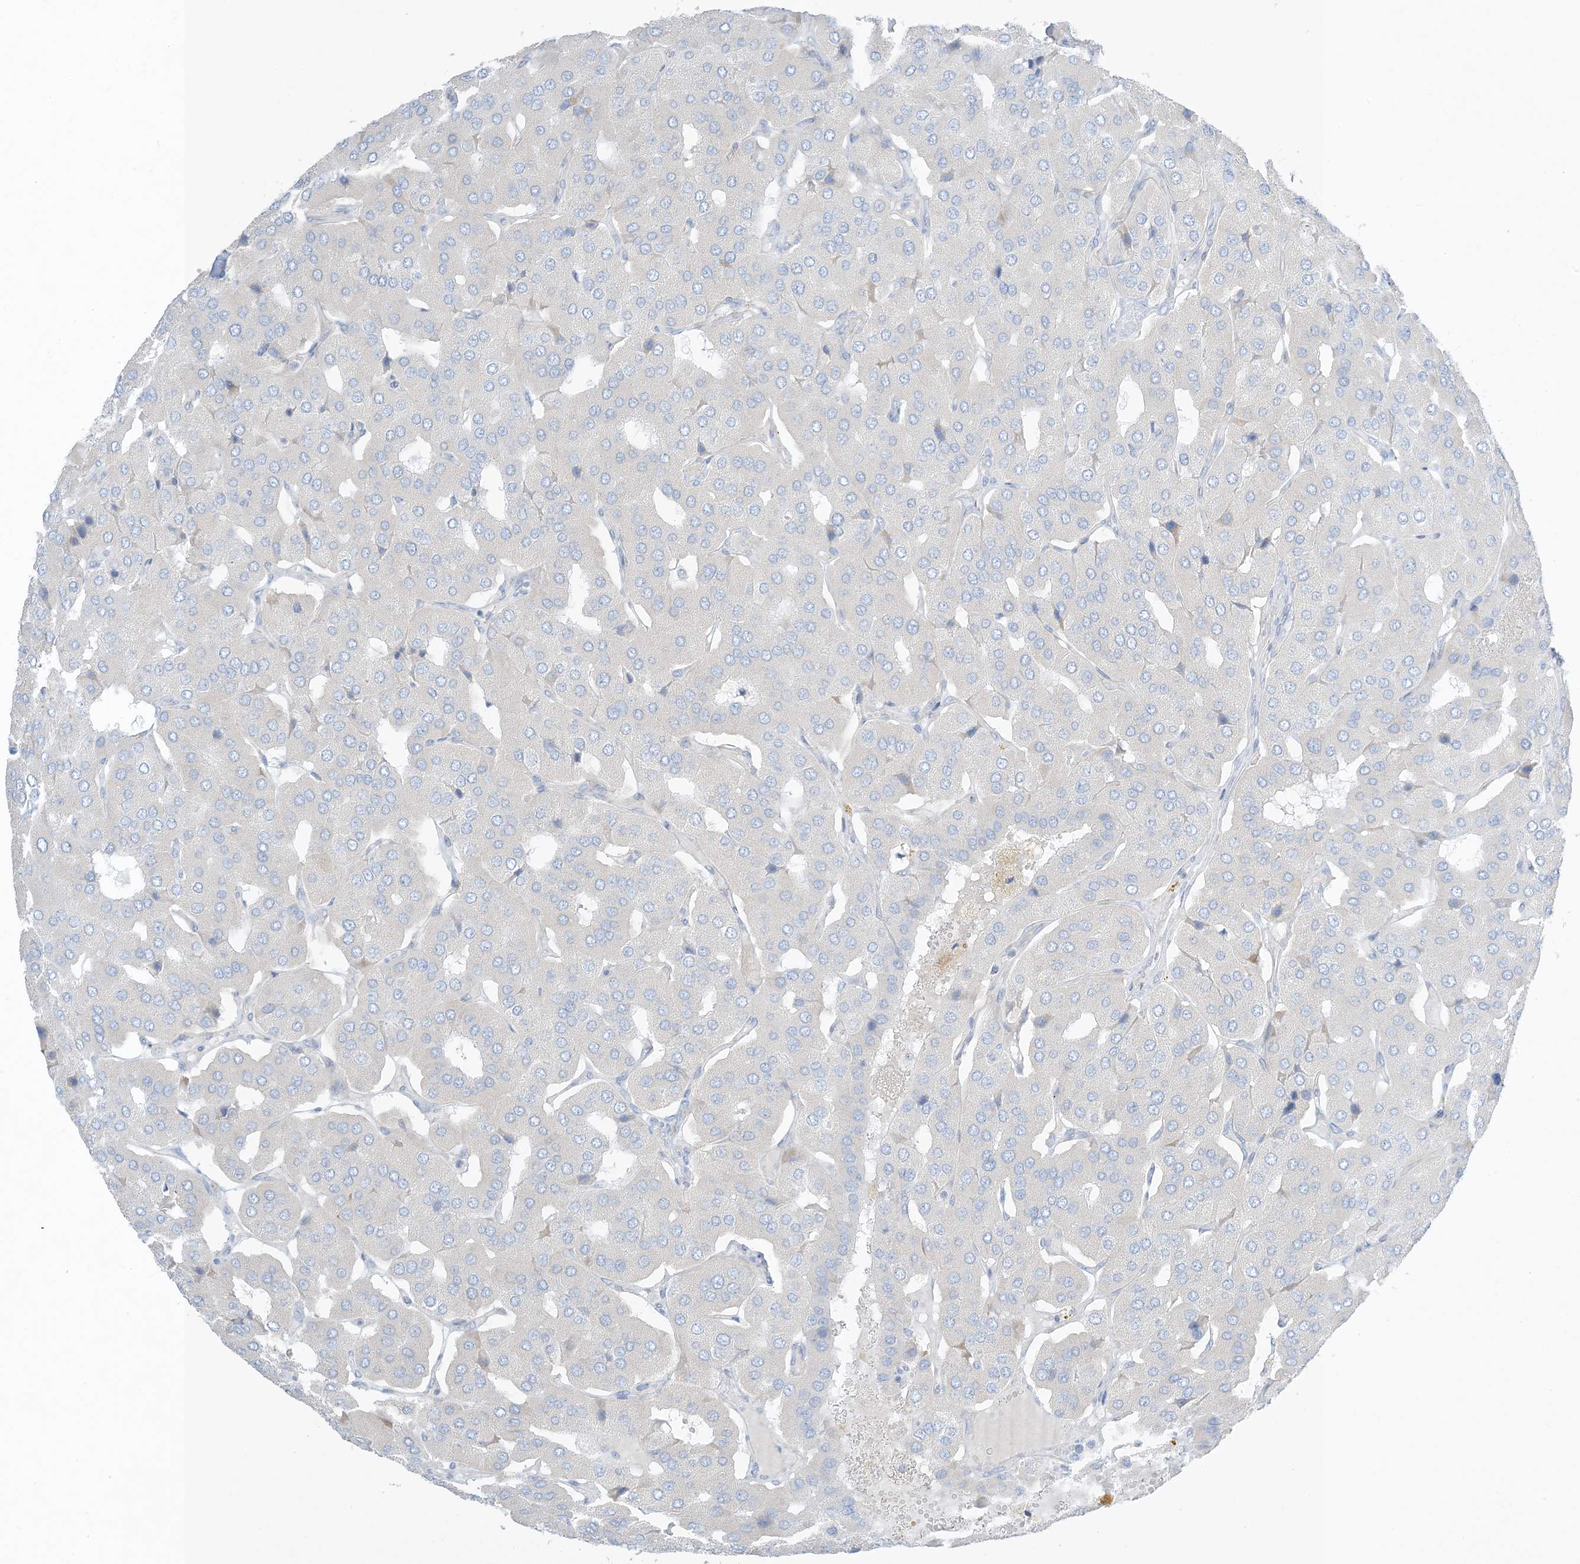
{"staining": {"intensity": "negative", "quantity": "none", "location": "none"}, "tissue": "parathyroid gland", "cell_type": "Glandular cells", "image_type": "normal", "snomed": [{"axis": "morphology", "description": "Normal tissue, NOS"}, {"axis": "morphology", "description": "Adenoma, NOS"}, {"axis": "topography", "description": "Parathyroid gland"}], "caption": "Glandular cells show no significant expression in normal parathyroid gland. The staining is performed using DAB brown chromogen with nuclei counter-stained in using hematoxylin.", "gene": "XIRP2", "patient": {"sex": "female", "age": 86}}